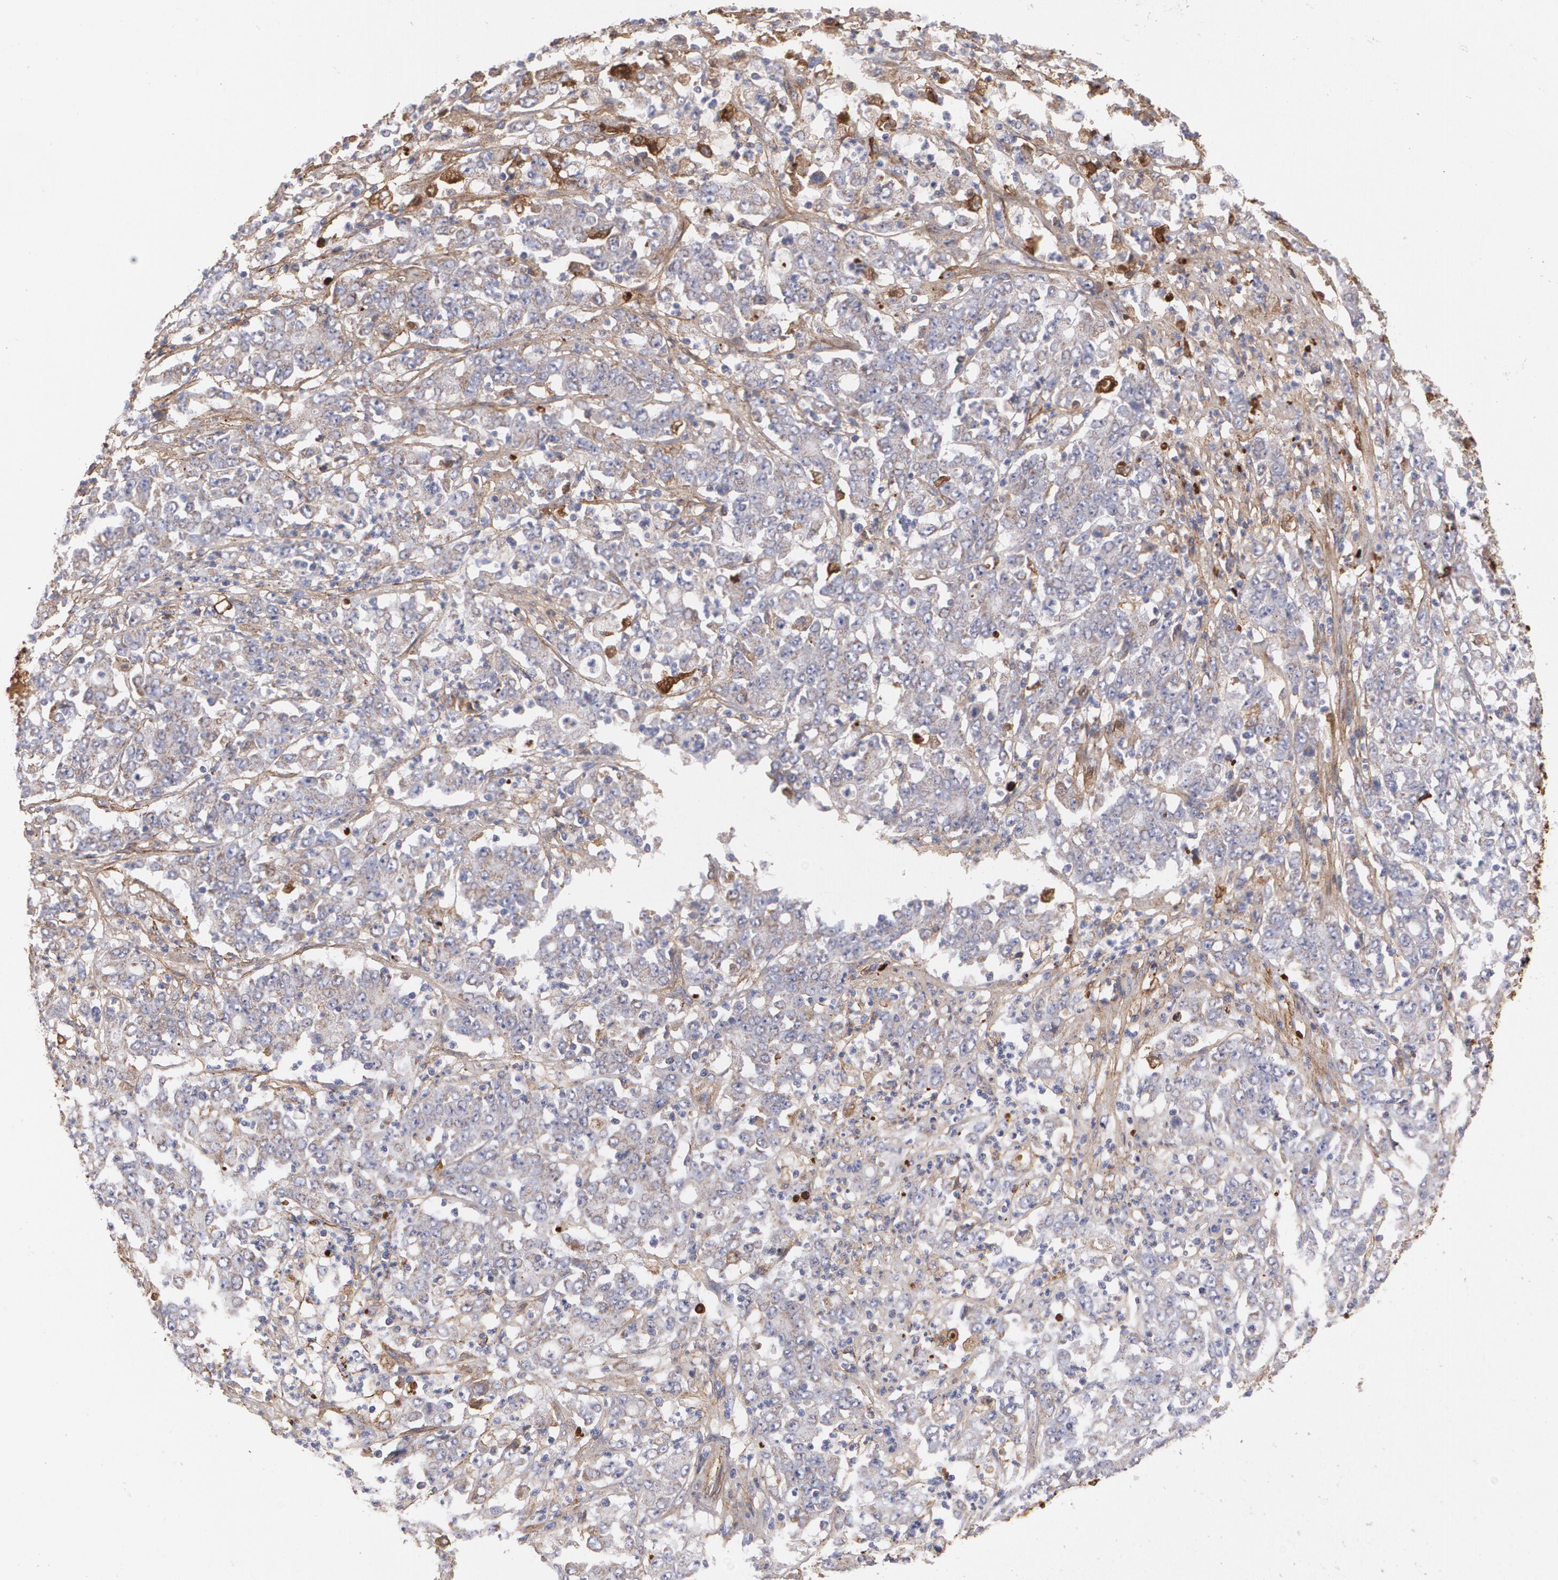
{"staining": {"intensity": "moderate", "quantity": ">75%", "location": "cytoplasmic/membranous"}, "tissue": "stomach cancer", "cell_type": "Tumor cells", "image_type": "cancer", "snomed": [{"axis": "morphology", "description": "Adenocarcinoma, NOS"}, {"axis": "topography", "description": "Stomach, lower"}], "caption": "A micrograph of human stomach cancer (adenocarcinoma) stained for a protein exhibits moderate cytoplasmic/membranous brown staining in tumor cells.", "gene": "FBLN1", "patient": {"sex": "female", "age": 71}}